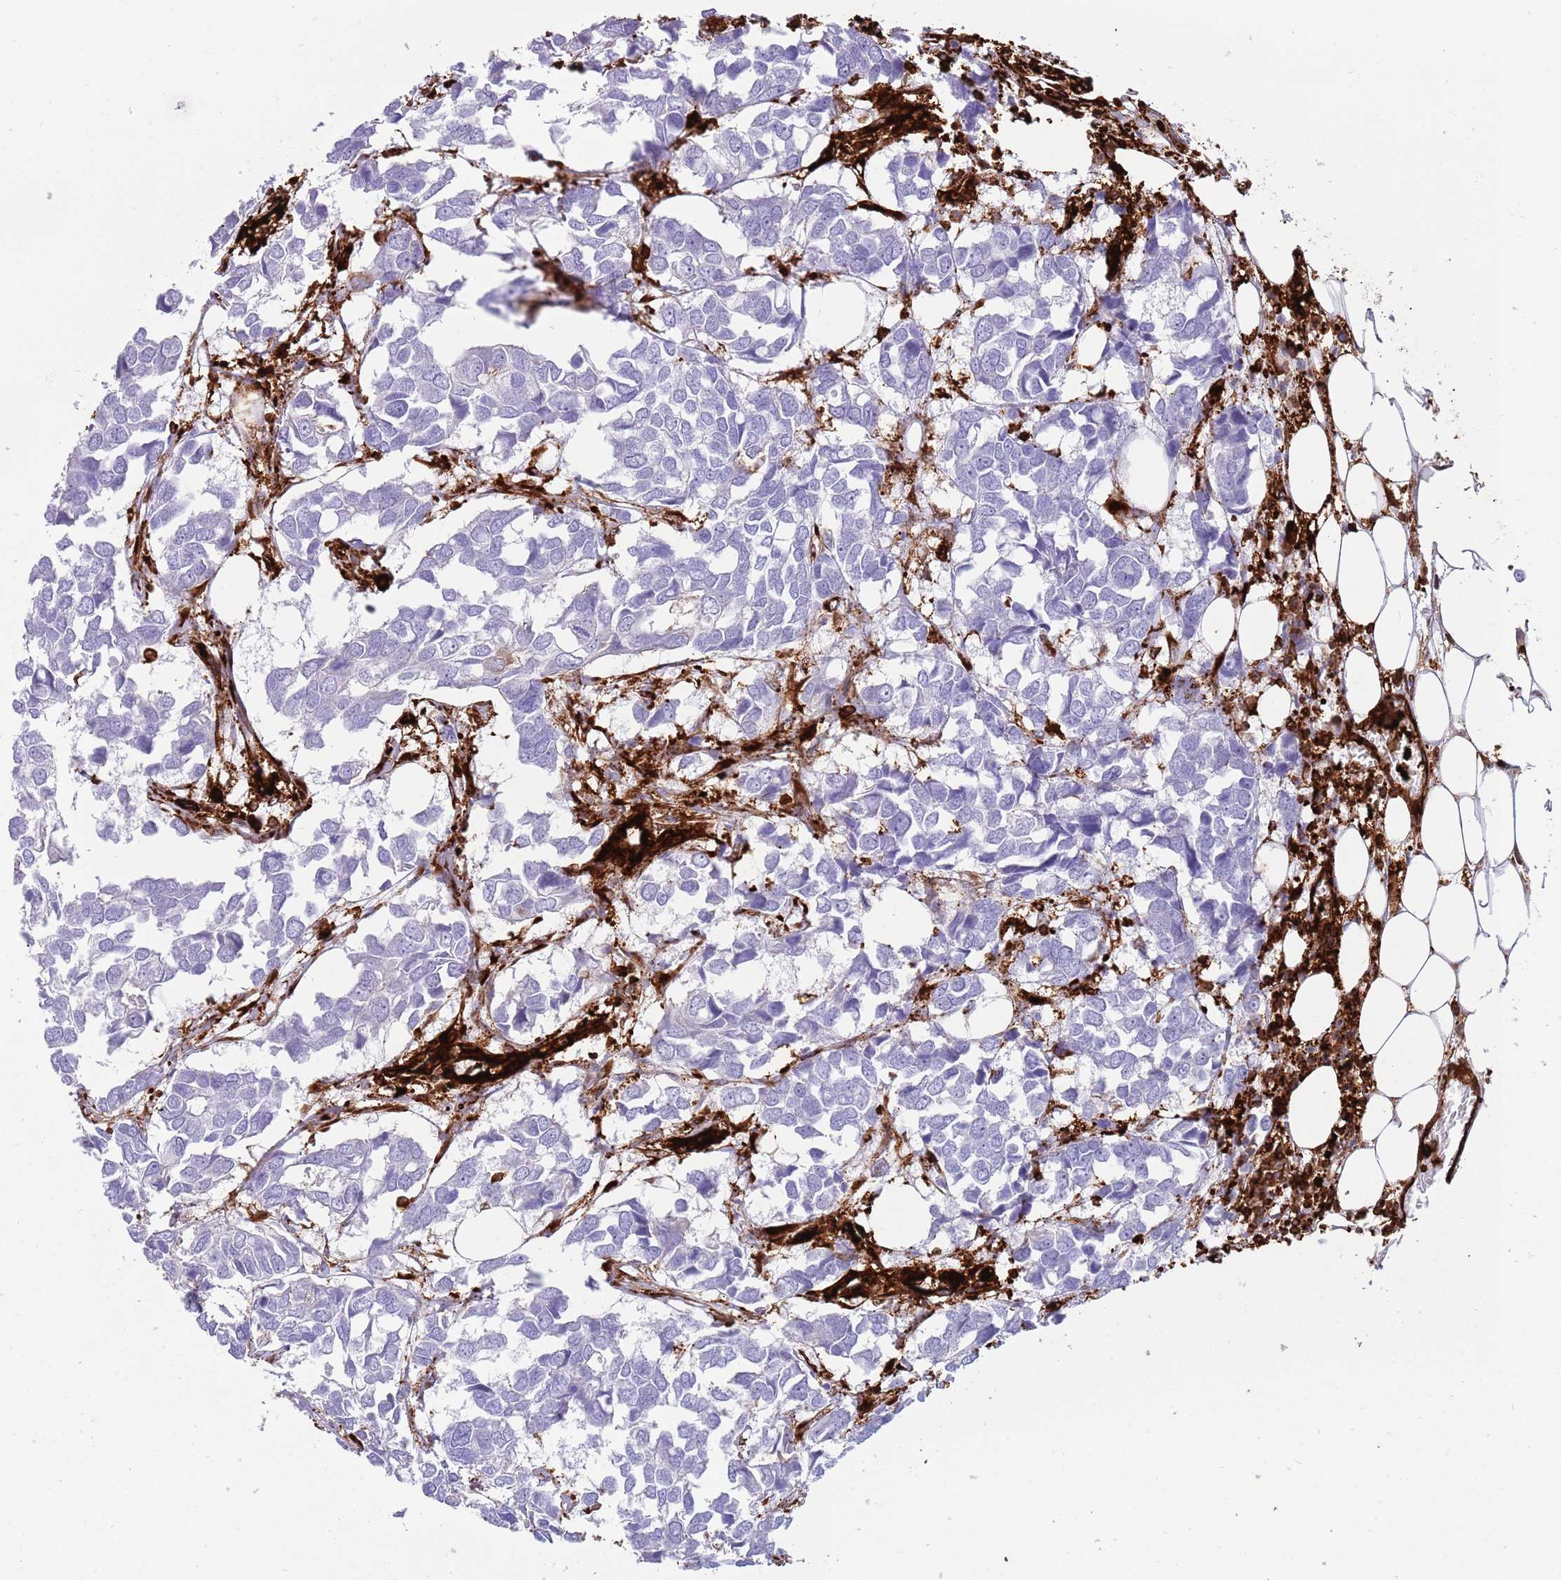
{"staining": {"intensity": "negative", "quantity": "none", "location": "none"}, "tissue": "breast cancer", "cell_type": "Tumor cells", "image_type": "cancer", "snomed": [{"axis": "morphology", "description": "Duct carcinoma"}, {"axis": "topography", "description": "Breast"}], "caption": "Immunohistochemical staining of invasive ductal carcinoma (breast) displays no significant expression in tumor cells.", "gene": "KBTBD7", "patient": {"sex": "female", "age": 83}}